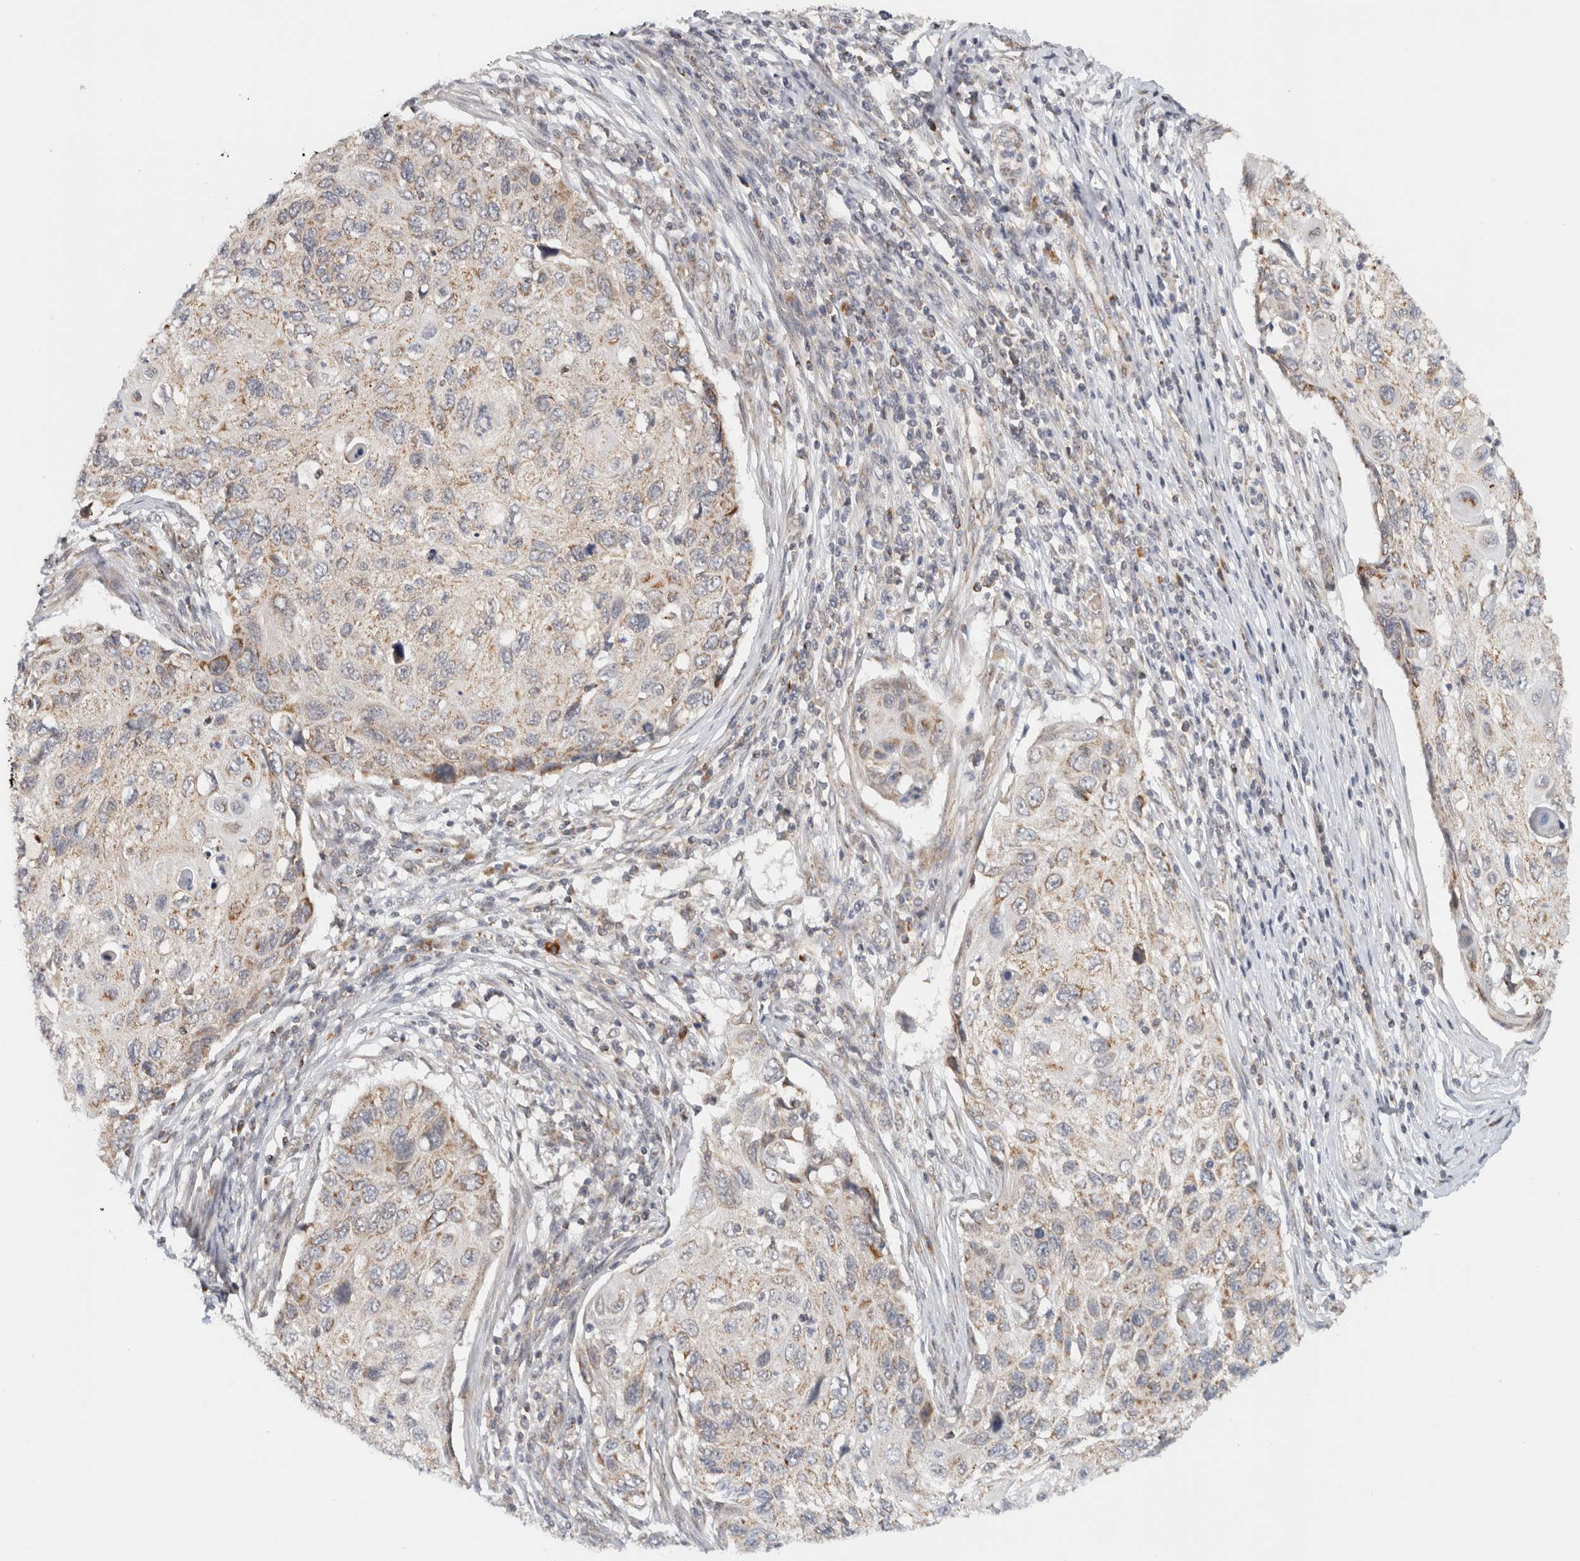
{"staining": {"intensity": "weak", "quantity": ">75%", "location": "cytoplasmic/membranous"}, "tissue": "cervical cancer", "cell_type": "Tumor cells", "image_type": "cancer", "snomed": [{"axis": "morphology", "description": "Squamous cell carcinoma, NOS"}, {"axis": "topography", "description": "Cervix"}], "caption": "The micrograph shows immunohistochemical staining of cervical cancer (squamous cell carcinoma). There is weak cytoplasmic/membranous expression is present in approximately >75% of tumor cells.", "gene": "CMC2", "patient": {"sex": "female", "age": 70}}